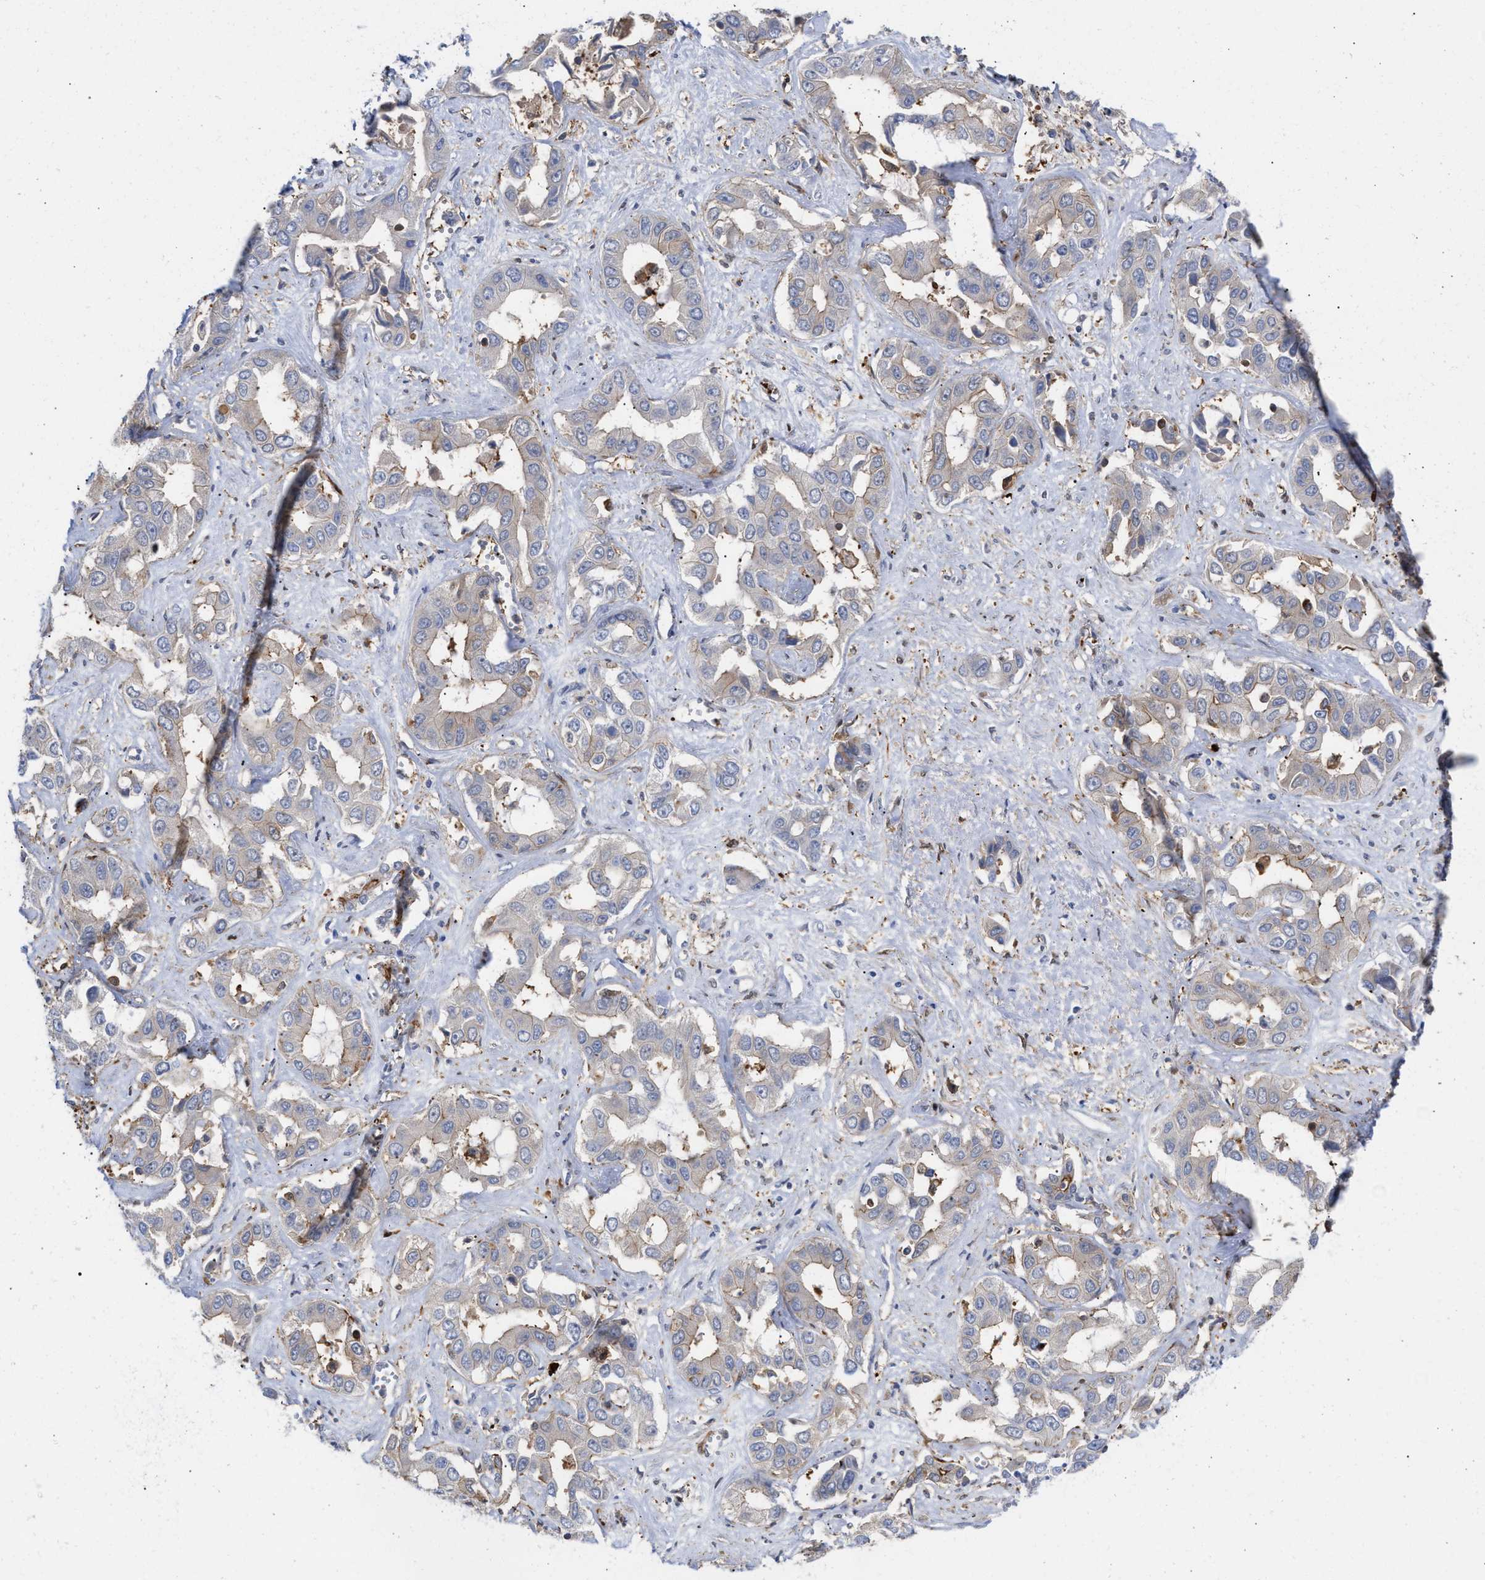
{"staining": {"intensity": "negative", "quantity": "none", "location": "none"}, "tissue": "liver cancer", "cell_type": "Tumor cells", "image_type": "cancer", "snomed": [{"axis": "morphology", "description": "Cholangiocarcinoma"}, {"axis": "topography", "description": "Liver"}], "caption": "Immunohistochemistry (IHC) of cholangiocarcinoma (liver) shows no positivity in tumor cells.", "gene": "HS3ST5", "patient": {"sex": "female", "age": 52}}